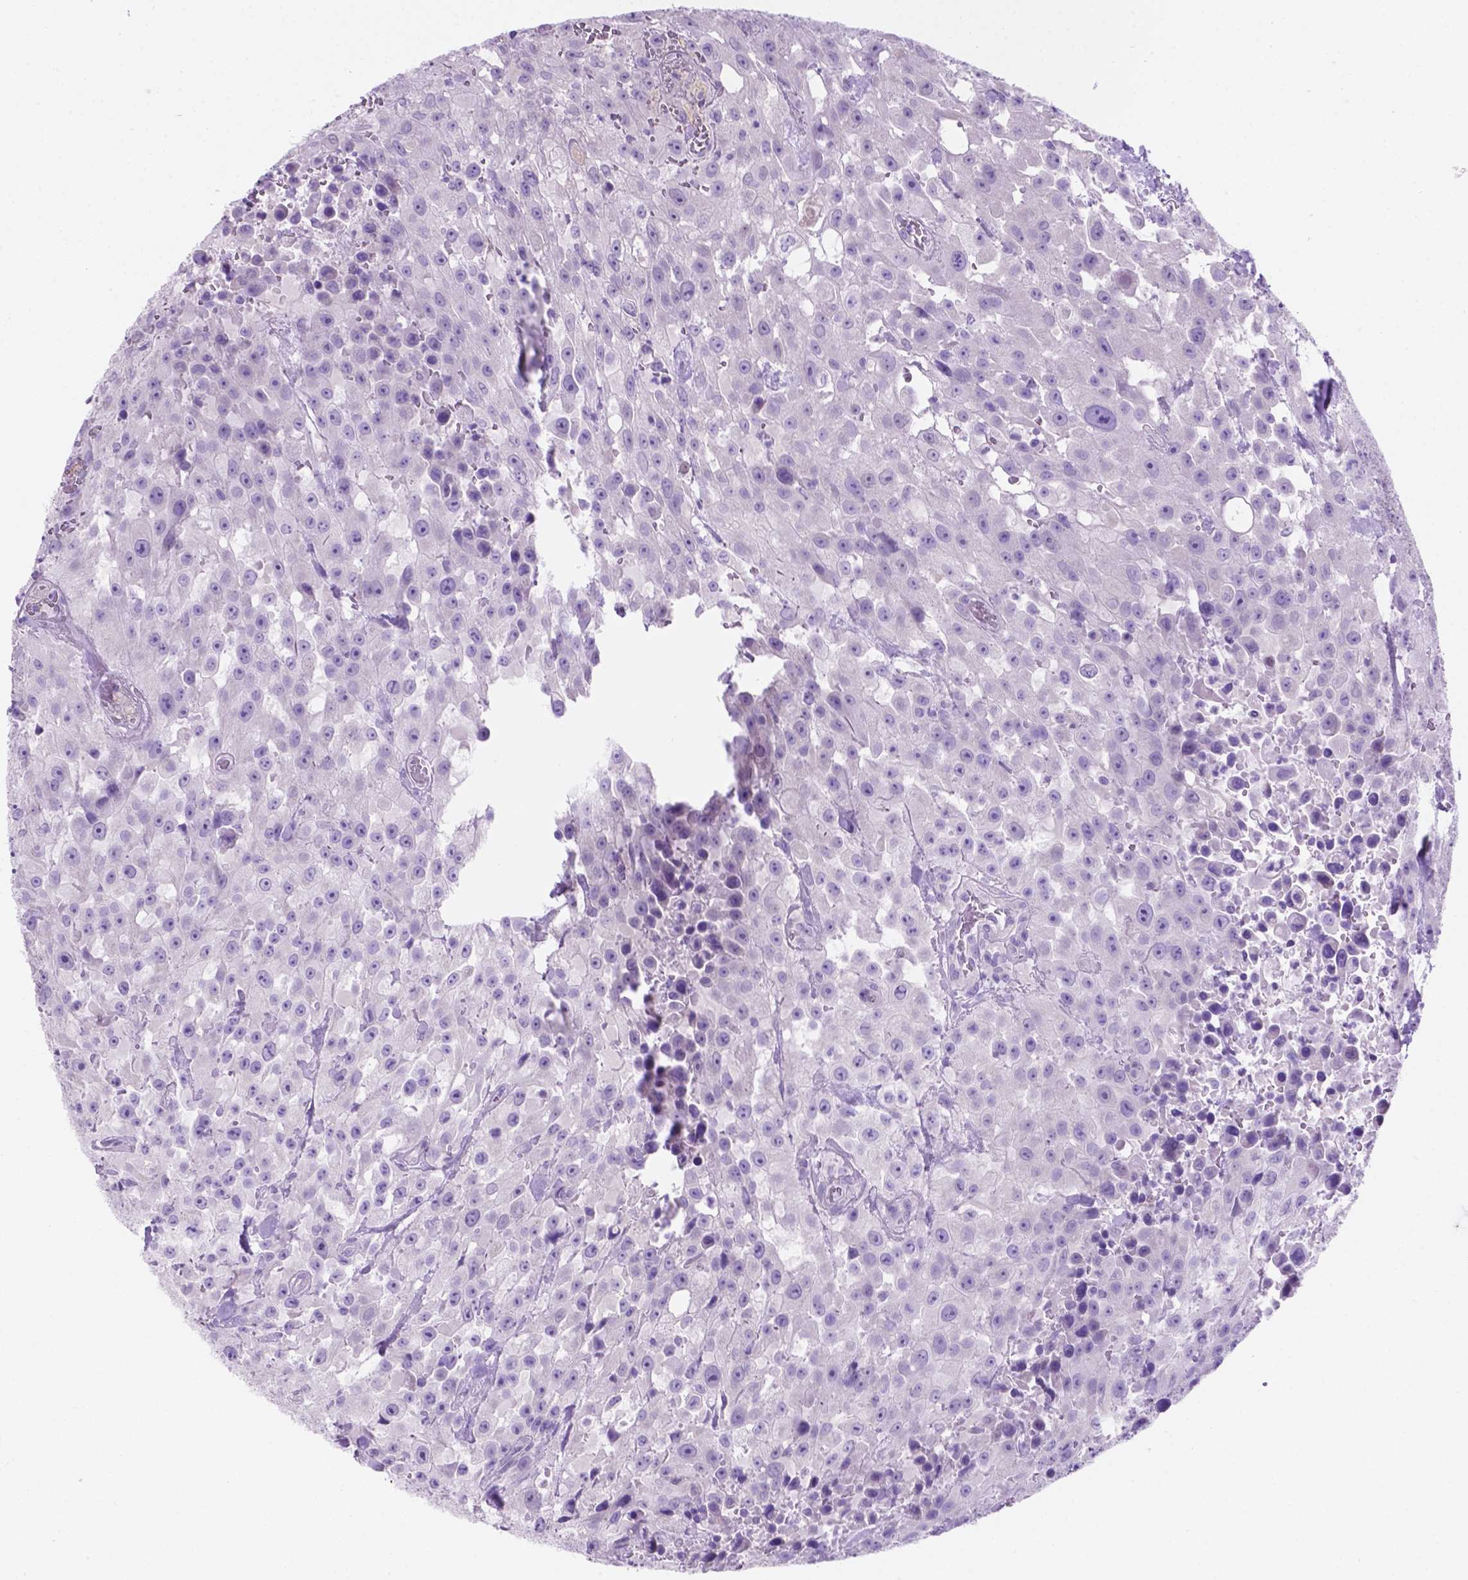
{"staining": {"intensity": "negative", "quantity": "none", "location": "none"}, "tissue": "urothelial cancer", "cell_type": "Tumor cells", "image_type": "cancer", "snomed": [{"axis": "morphology", "description": "Urothelial carcinoma, High grade"}, {"axis": "topography", "description": "Urinary bladder"}], "caption": "Protein analysis of urothelial cancer displays no significant staining in tumor cells.", "gene": "TMEM210", "patient": {"sex": "male", "age": 79}}